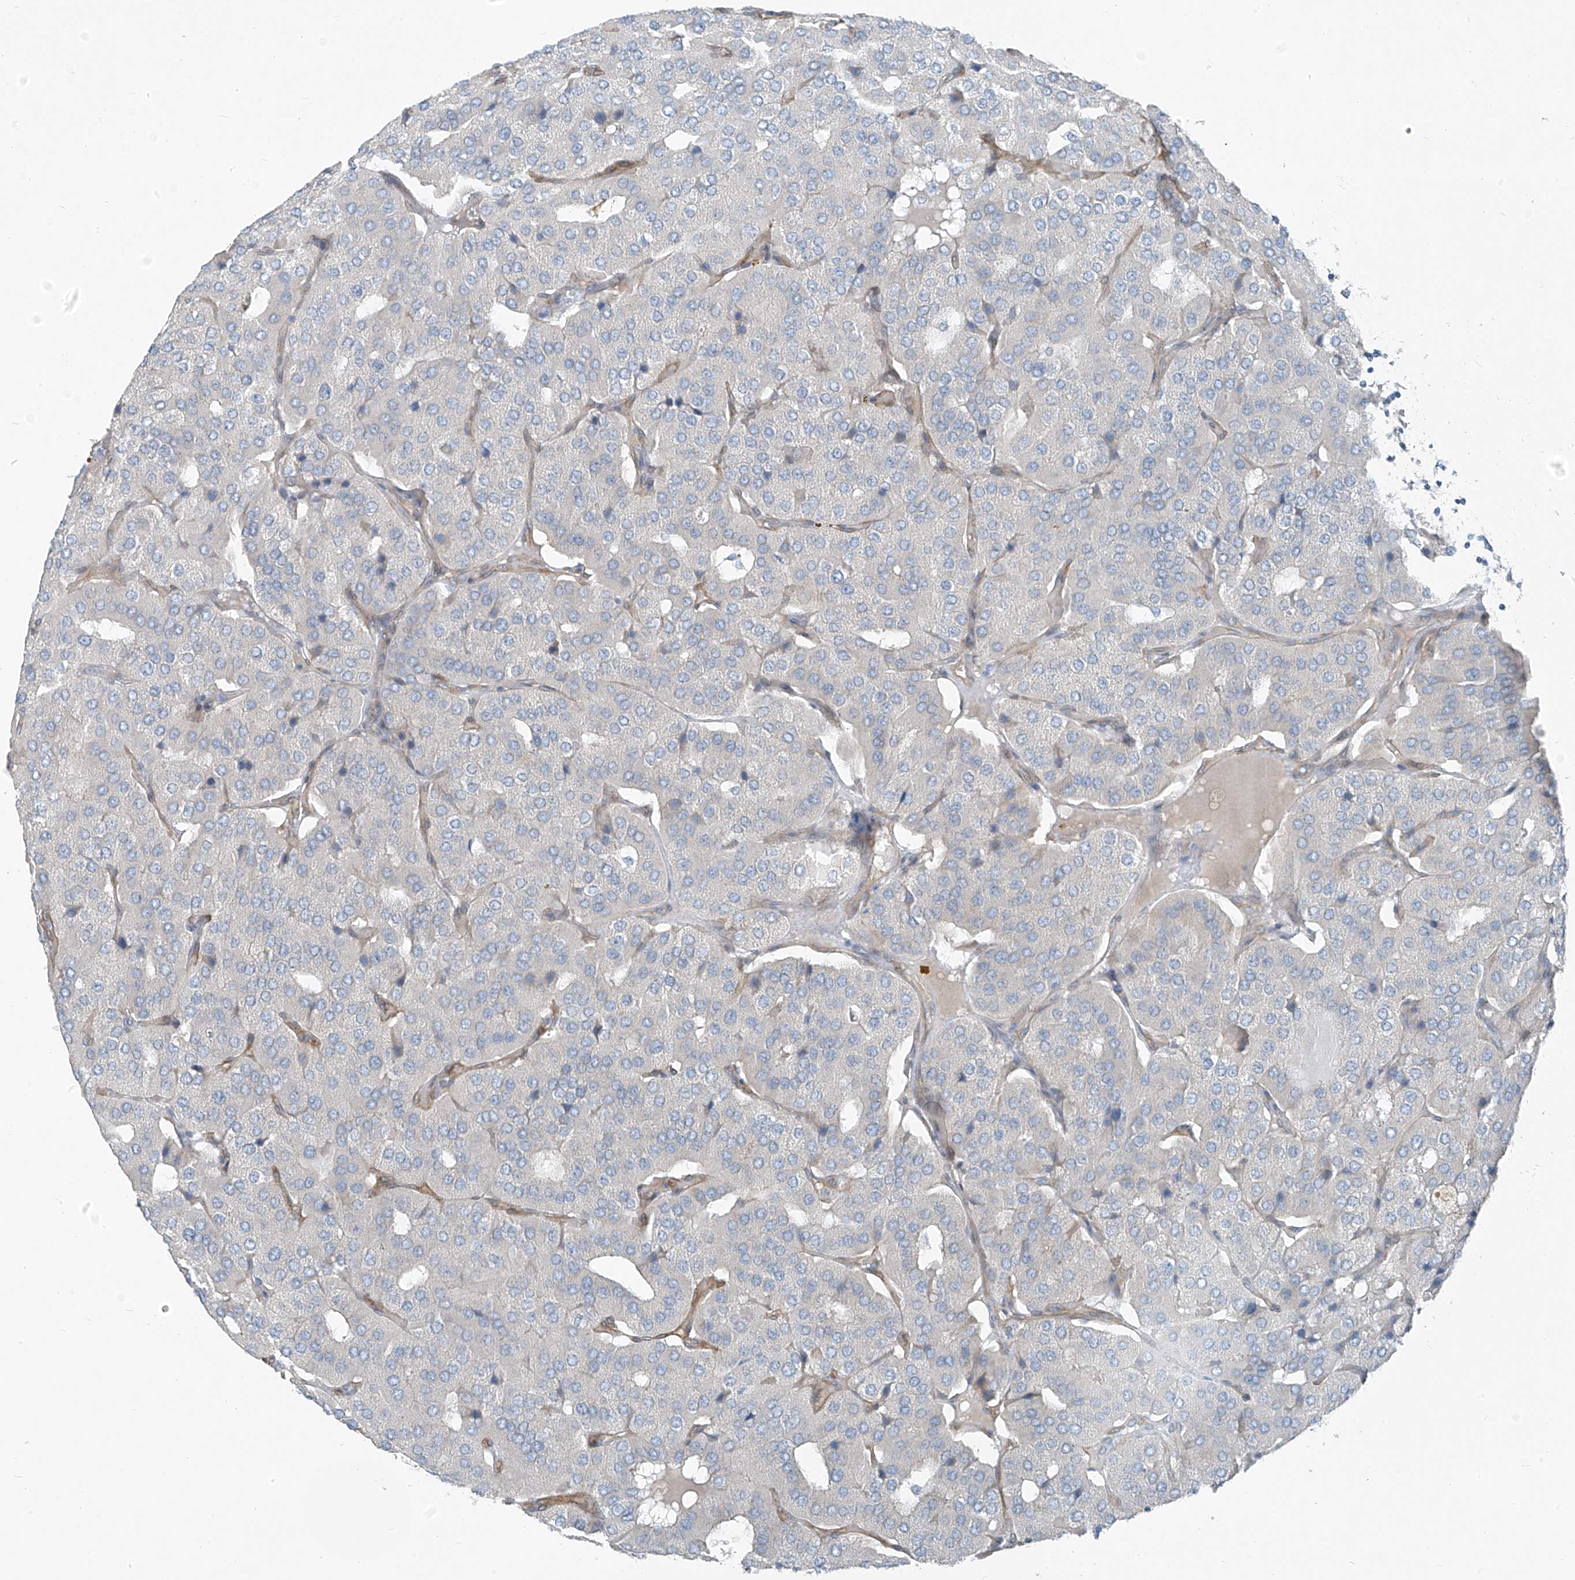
{"staining": {"intensity": "negative", "quantity": "none", "location": "none"}, "tissue": "parathyroid gland", "cell_type": "Glandular cells", "image_type": "normal", "snomed": [{"axis": "morphology", "description": "Normal tissue, NOS"}, {"axis": "morphology", "description": "Adenoma, NOS"}, {"axis": "topography", "description": "Parathyroid gland"}], "caption": "Image shows no protein staining in glandular cells of unremarkable parathyroid gland.", "gene": "TNS2", "patient": {"sex": "female", "age": 86}}